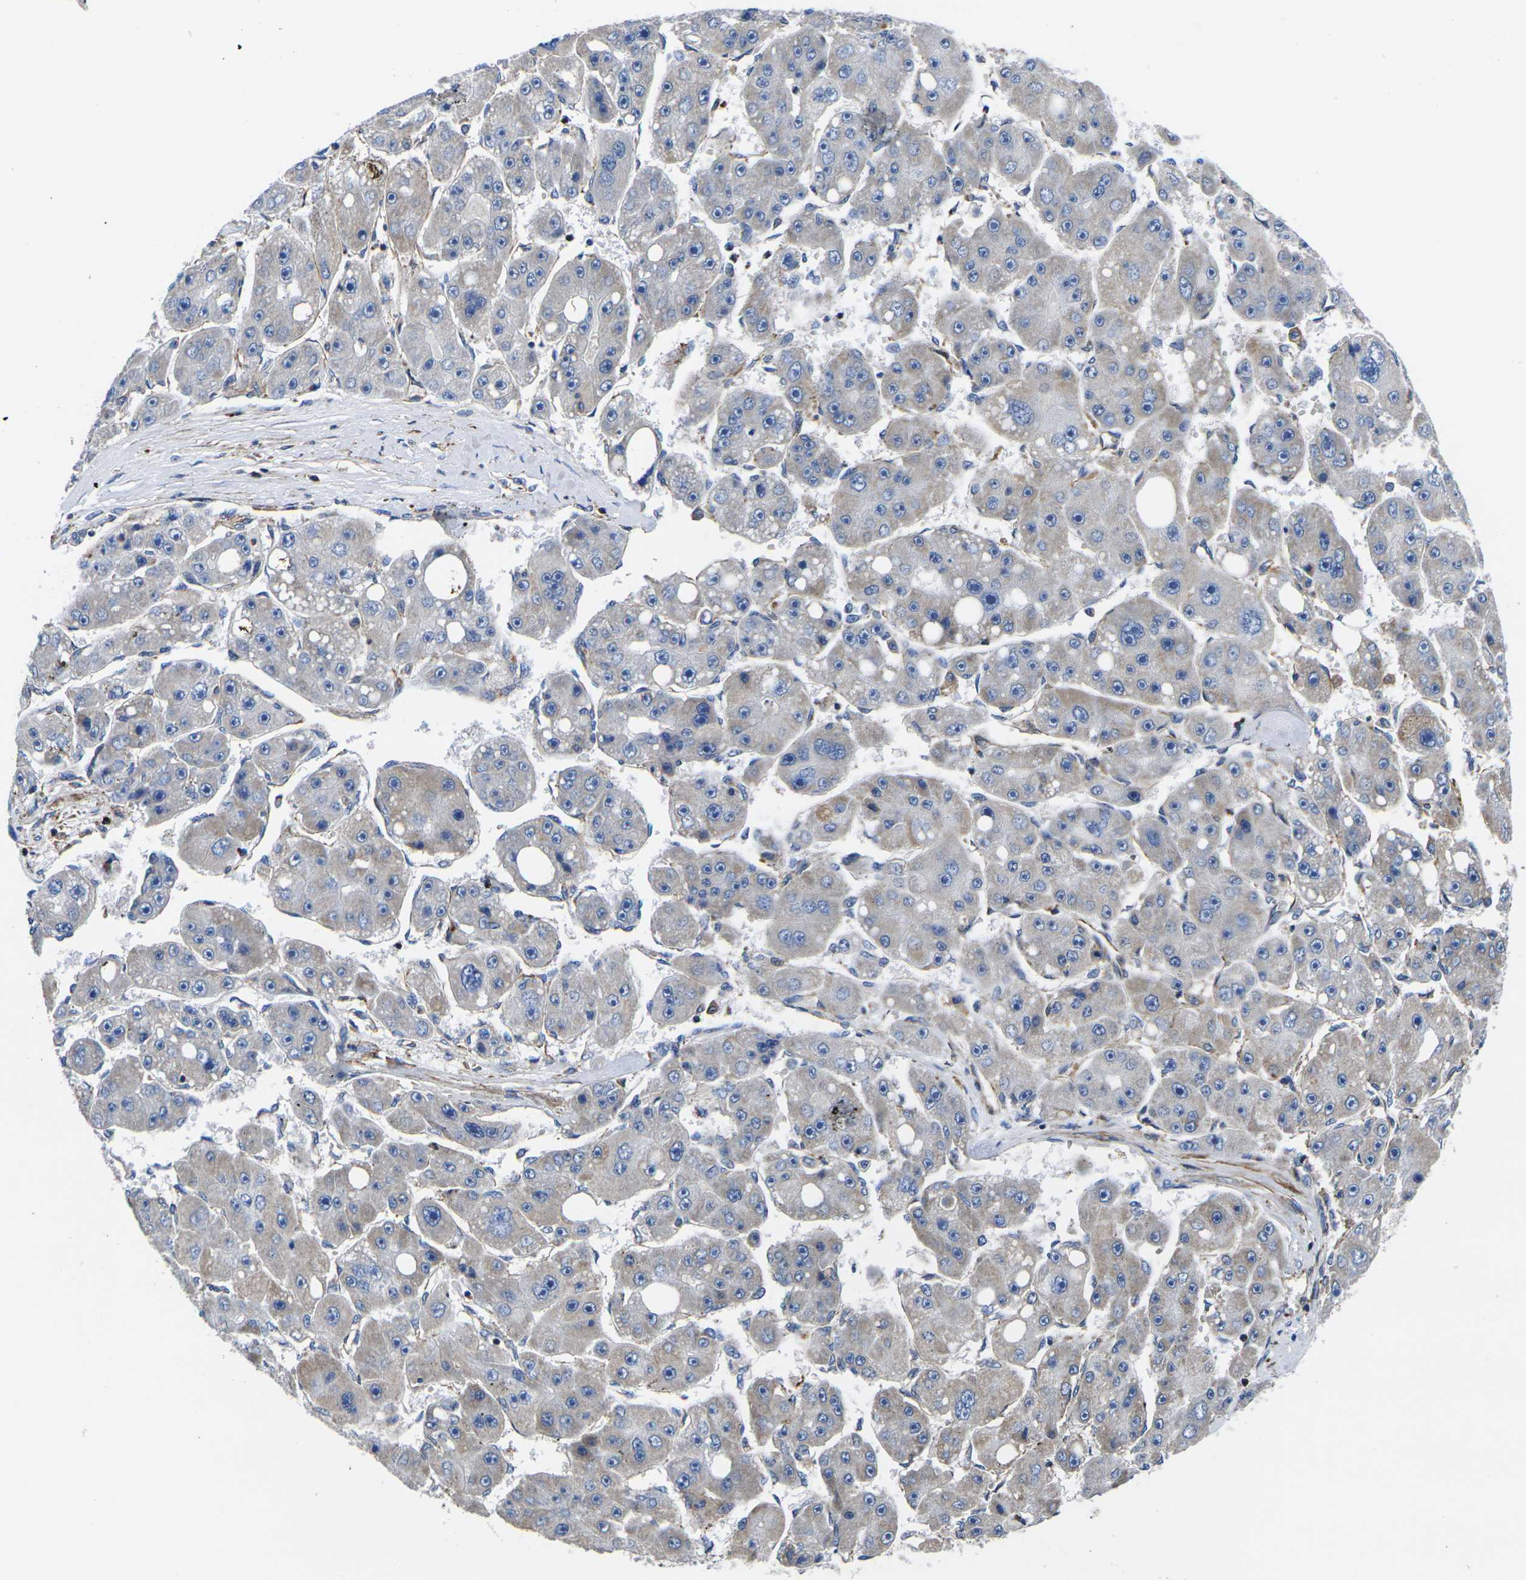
{"staining": {"intensity": "negative", "quantity": "none", "location": "none"}, "tissue": "liver cancer", "cell_type": "Tumor cells", "image_type": "cancer", "snomed": [{"axis": "morphology", "description": "Carcinoma, Hepatocellular, NOS"}, {"axis": "topography", "description": "Liver"}], "caption": "Protein analysis of liver cancer (hepatocellular carcinoma) demonstrates no significant positivity in tumor cells.", "gene": "GPR4", "patient": {"sex": "female", "age": 61}}